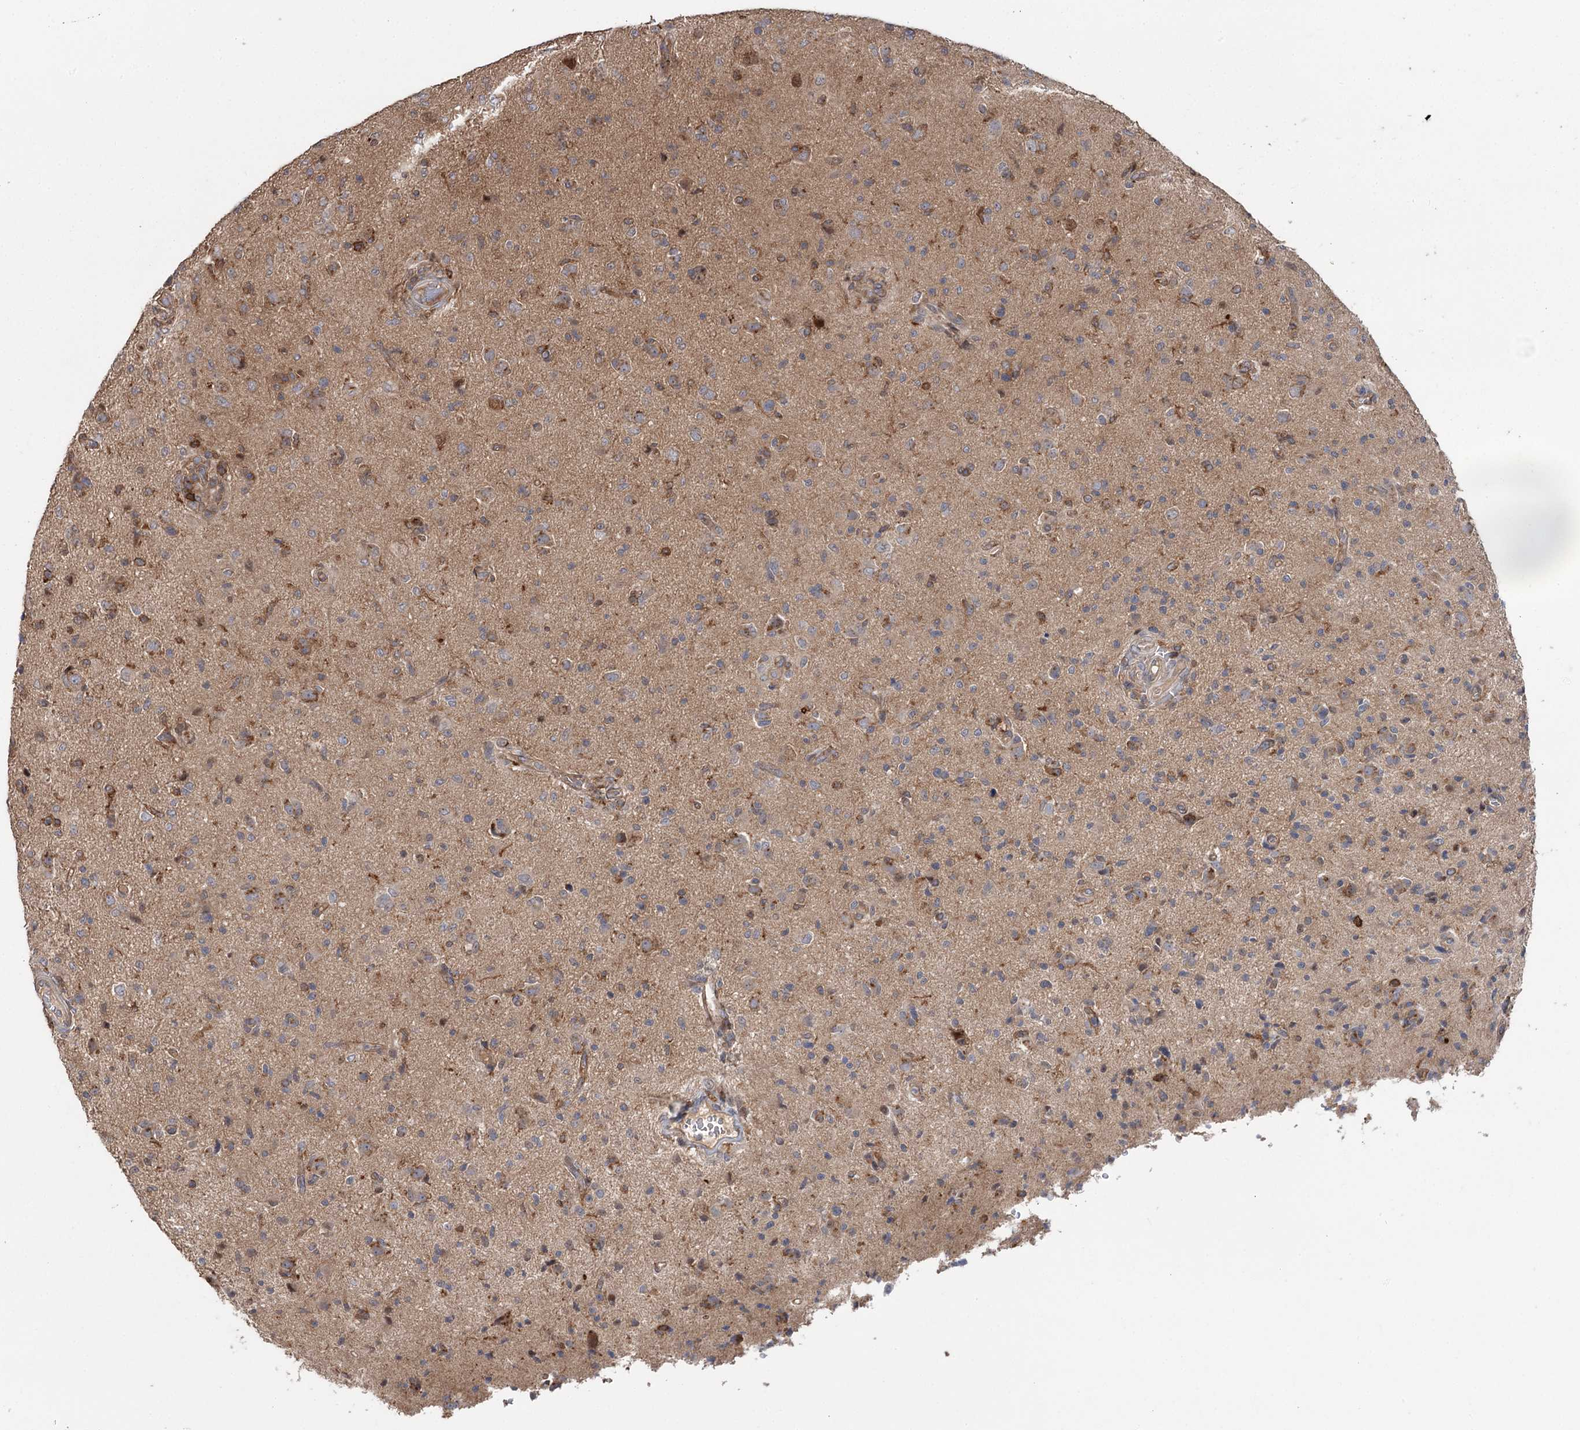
{"staining": {"intensity": "negative", "quantity": "none", "location": "none"}, "tissue": "glioma", "cell_type": "Tumor cells", "image_type": "cancer", "snomed": [{"axis": "morphology", "description": "Glioma, malignant, High grade"}, {"axis": "topography", "description": "Brain"}], "caption": "High-grade glioma (malignant) was stained to show a protein in brown. There is no significant positivity in tumor cells. (DAB IHC visualized using brightfield microscopy, high magnification).", "gene": "STX6", "patient": {"sex": "female", "age": 57}}